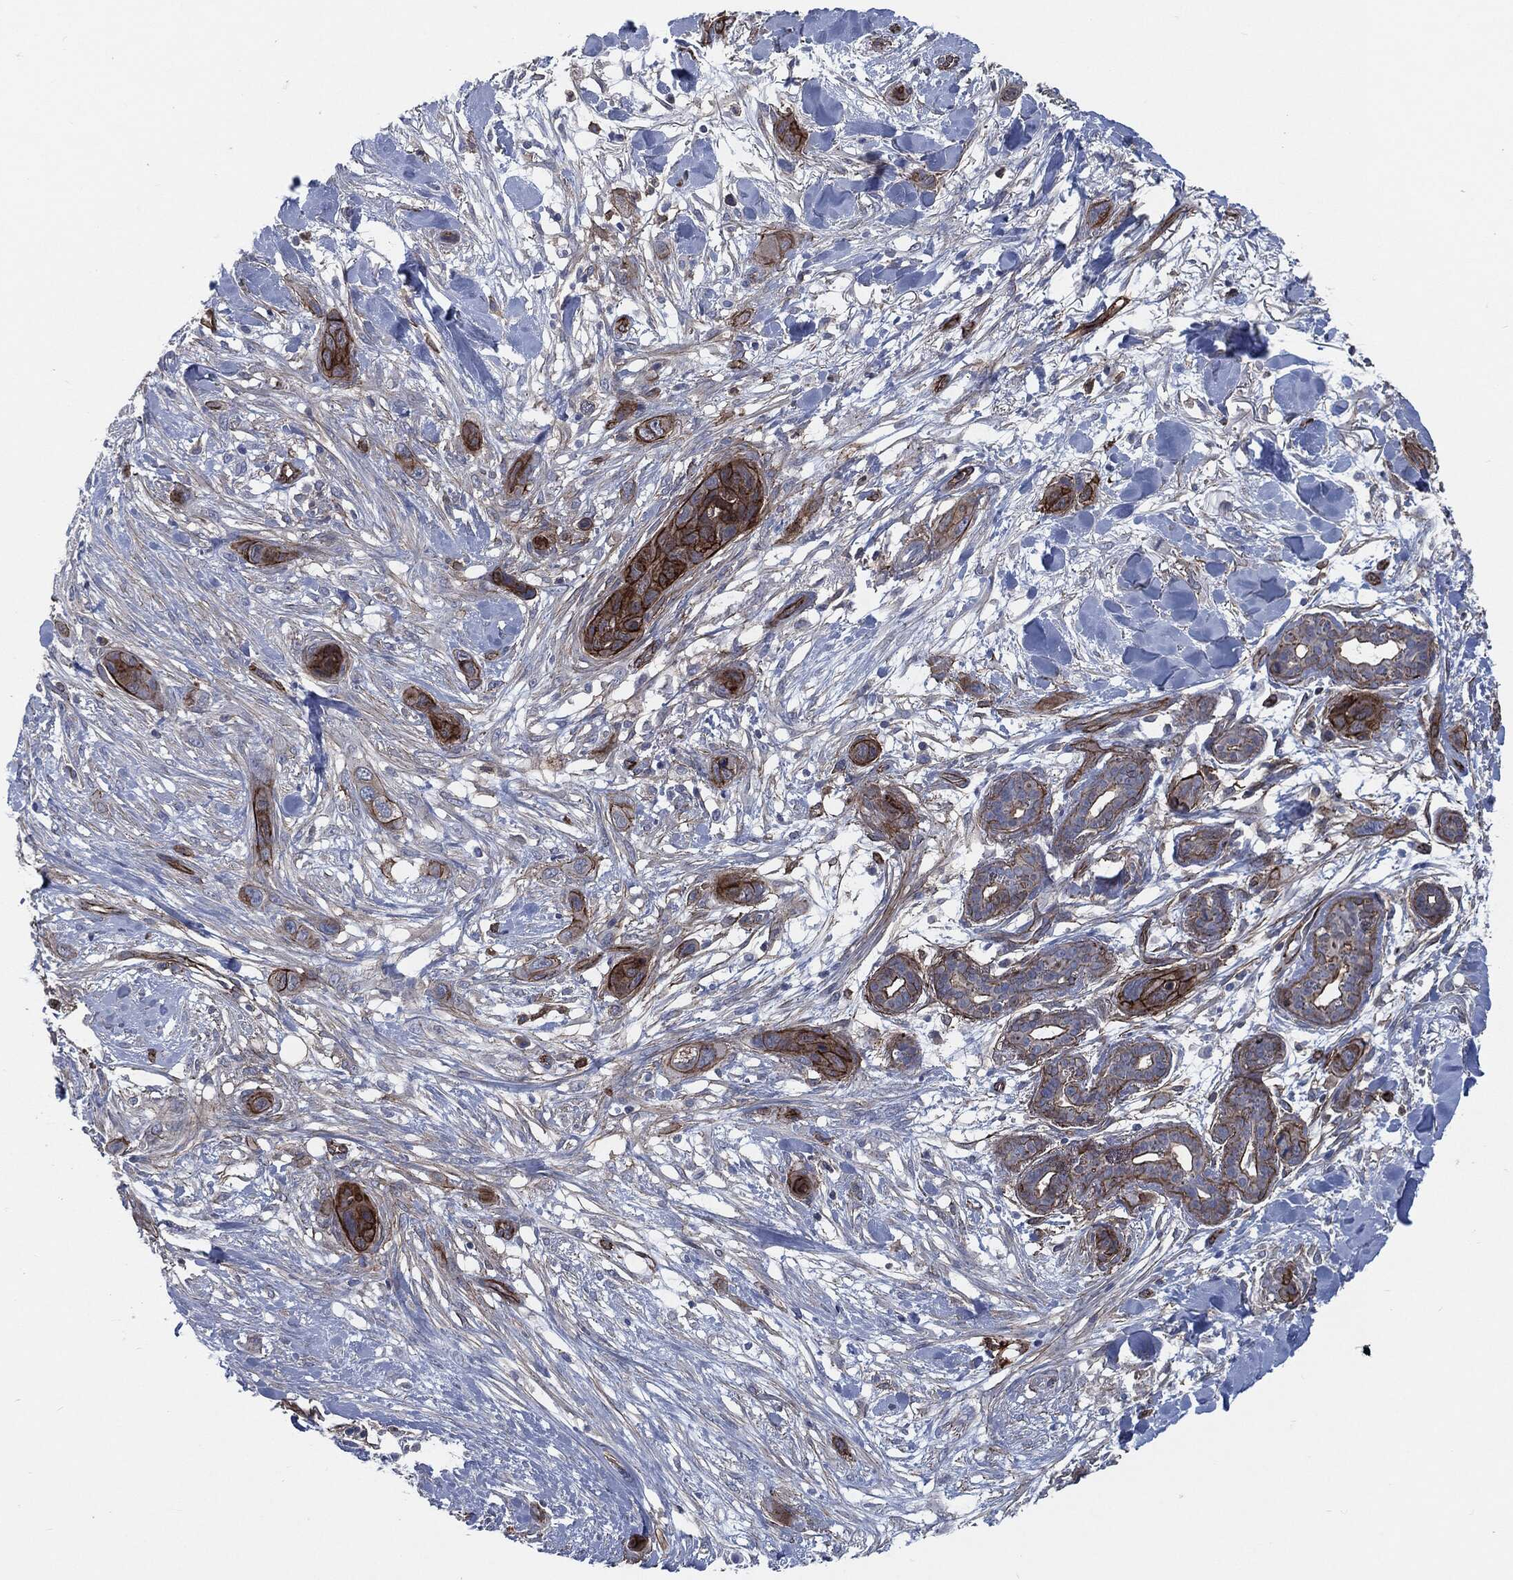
{"staining": {"intensity": "strong", "quantity": "25%-75%", "location": "cytoplasmic/membranous"}, "tissue": "skin cancer", "cell_type": "Tumor cells", "image_type": "cancer", "snomed": [{"axis": "morphology", "description": "Squamous cell carcinoma, NOS"}, {"axis": "topography", "description": "Skin"}], "caption": "This is an image of immunohistochemistry (IHC) staining of skin cancer, which shows strong positivity in the cytoplasmic/membranous of tumor cells.", "gene": "SVIL", "patient": {"sex": "male", "age": 78}}